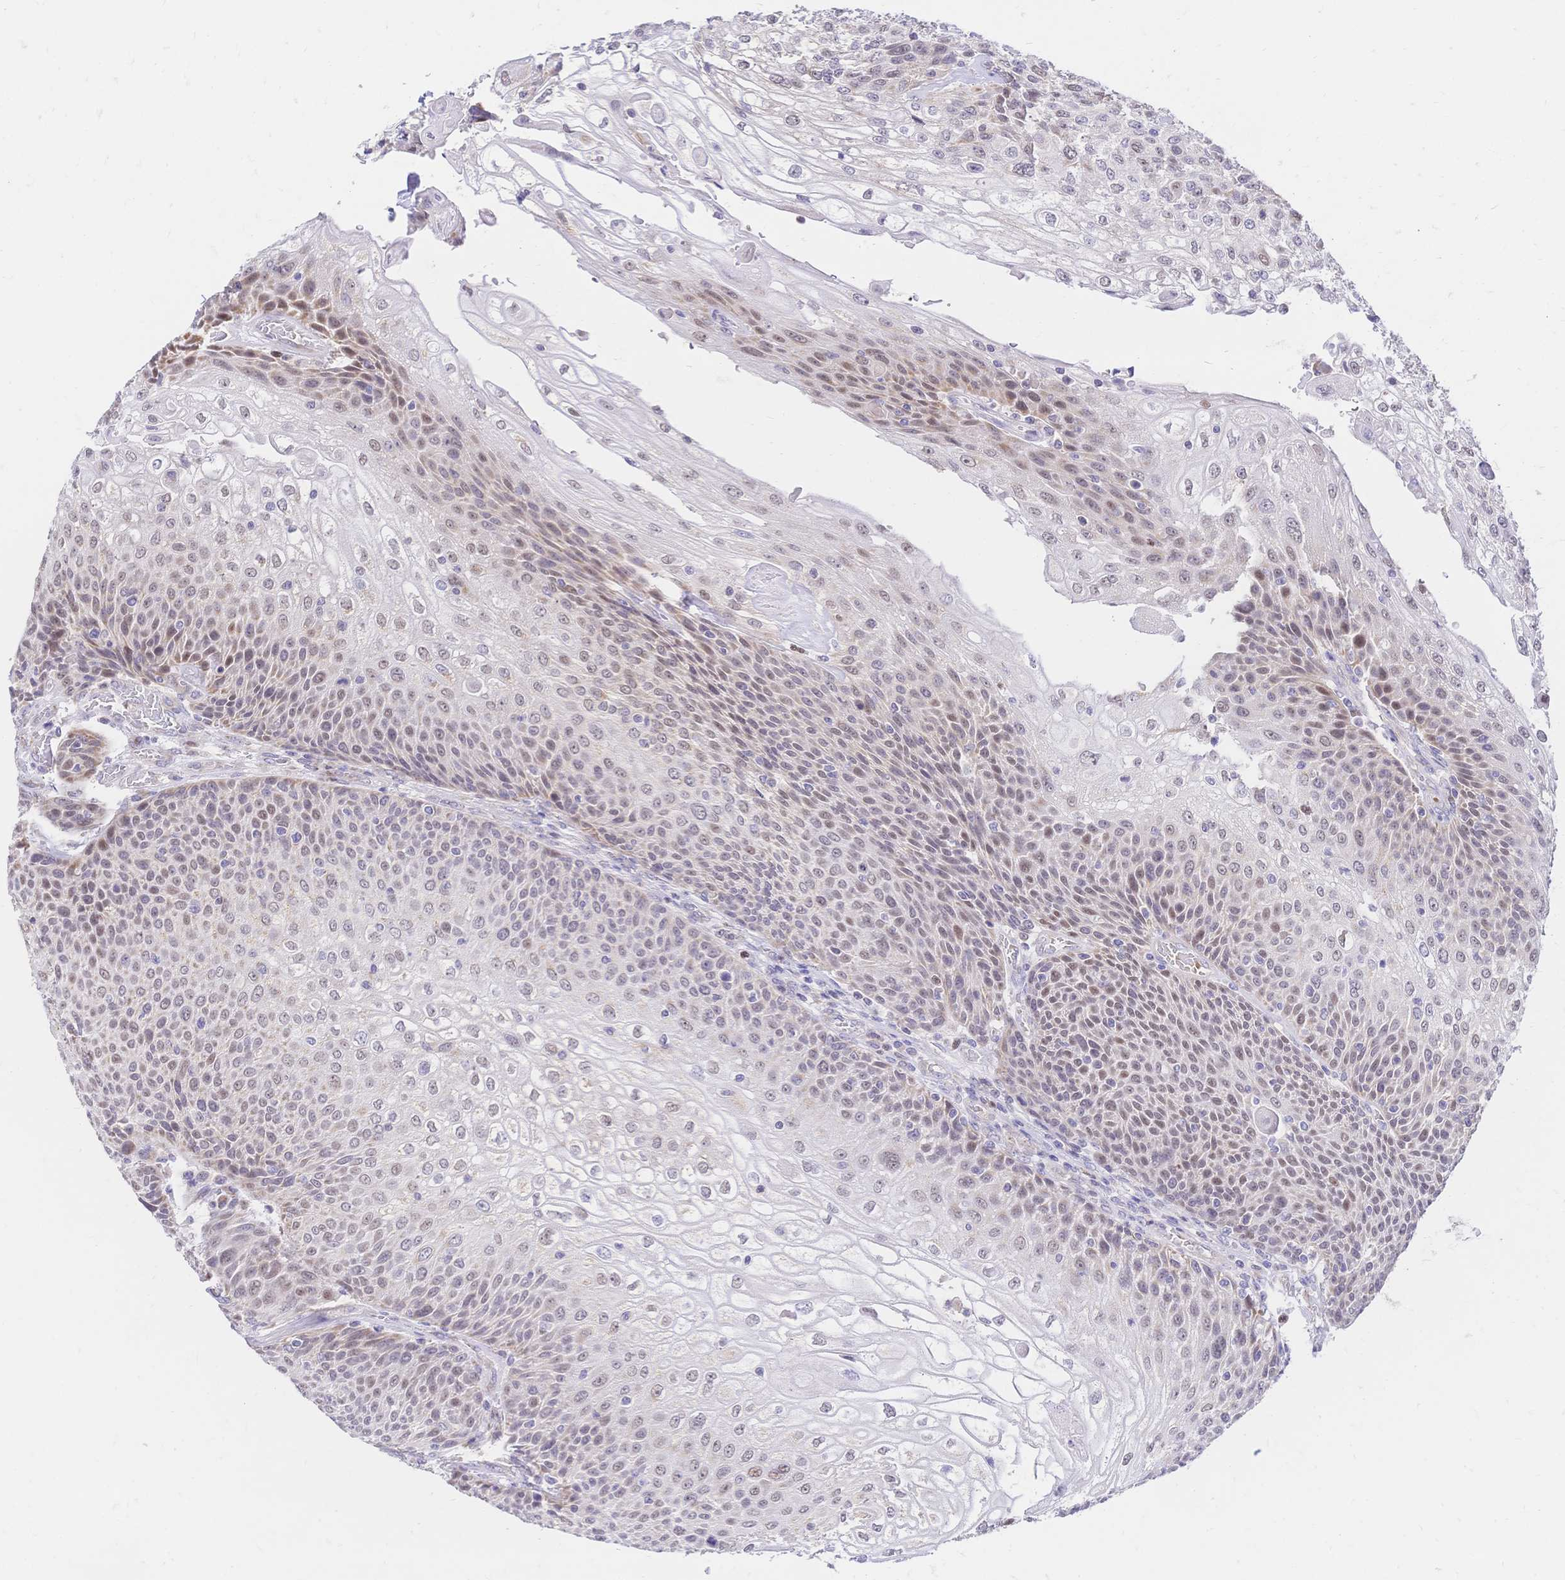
{"staining": {"intensity": "moderate", "quantity": "25%-75%", "location": "cytoplasmic/membranous"}, "tissue": "urothelial cancer", "cell_type": "Tumor cells", "image_type": "cancer", "snomed": [{"axis": "morphology", "description": "Urothelial carcinoma, High grade"}, {"axis": "topography", "description": "Urinary bladder"}], "caption": "A histopathology image showing moderate cytoplasmic/membranous positivity in about 25%-75% of tumor cells in urothelial carcinoma (high-grade), as visualized by brown immunohistochemical staining.", "gene": "CLEC18B", "patient": {"sex": "female", "age": 70}}